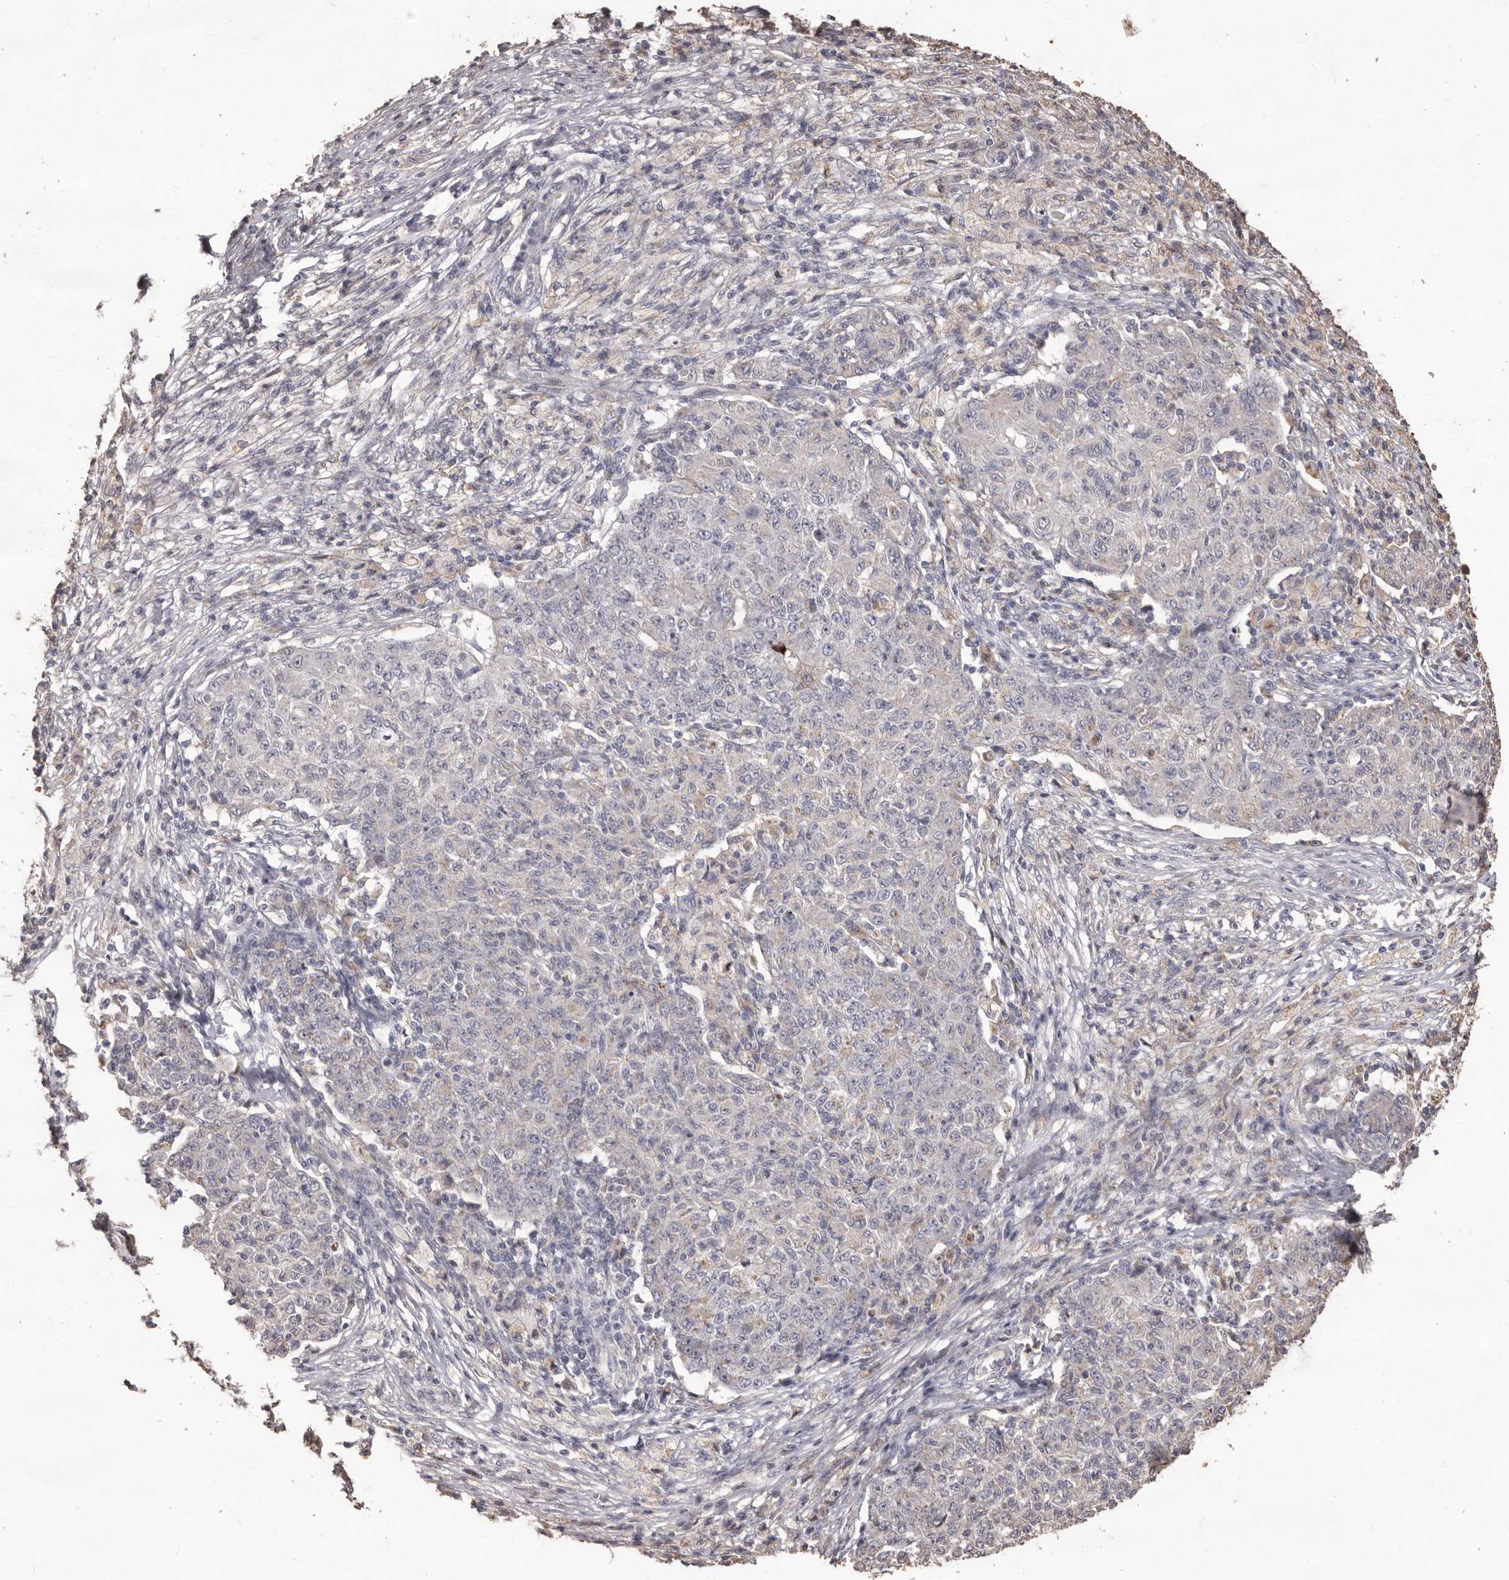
{"staining": {"intensity": "negative", "quantity": "none", "location": "none"}, "tissue": "ovarian cancer", "cell_type": "Tumor cells", "image_type": "cancer", "snomed": [{"axis": "morphology", "description": "Carcinoma, endometroid"}, {"axis": "topography", "description": "Ovary"}], "caption": "This is an IHC micrograph of human ovarian endometroid carcinoma. There is no expression in tumor cells.", "gene": "PRSS27", "patient": {"sex": "female", "age": 42}}